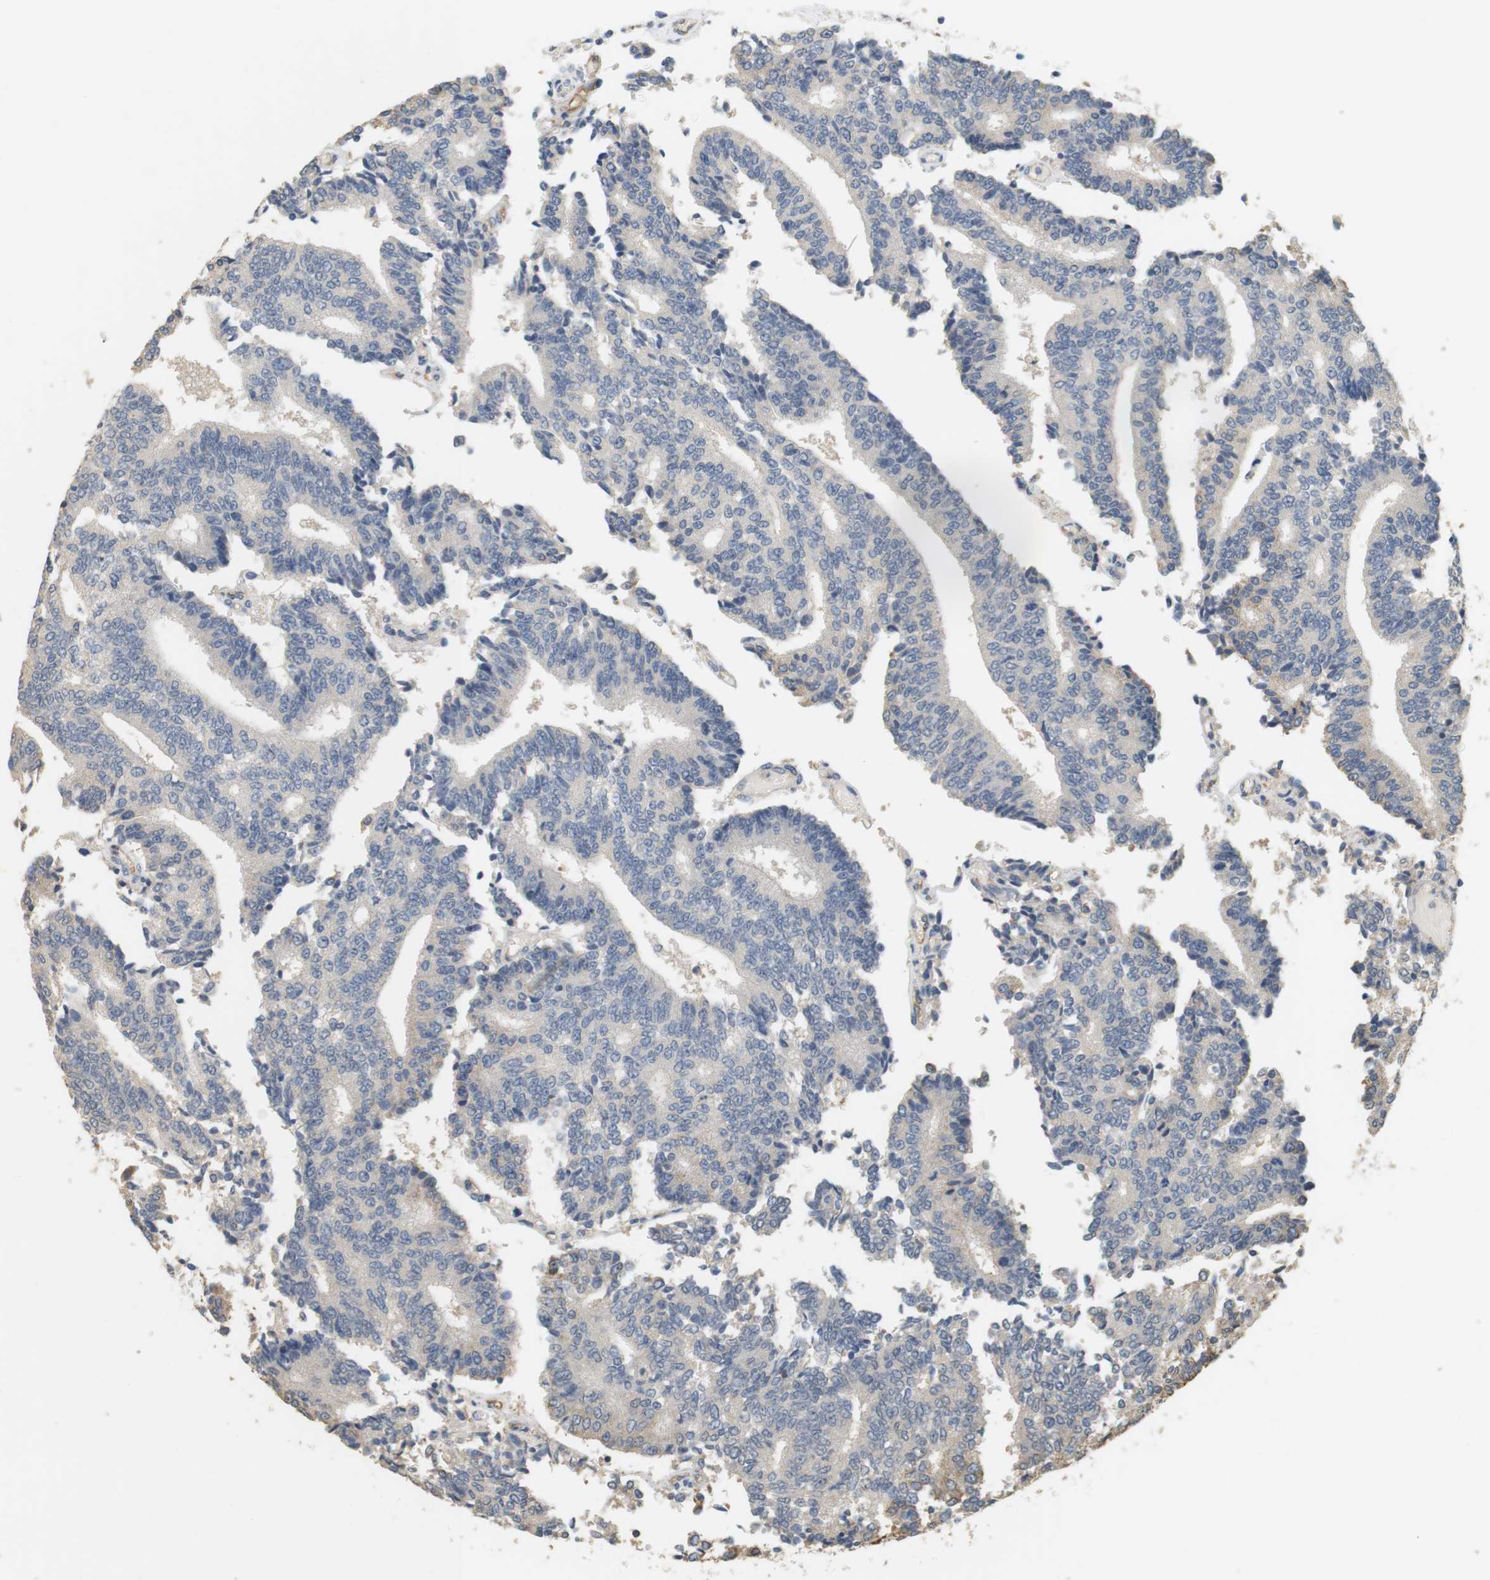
{"staining": {"intensity": "weak", "quantity": "<25%", "location": "cytoplasmic/membranous"}, "tissue": "prostate cancer", "cell_type": "Tumor cells", "image_type": "cancer", "snomed": [{"axis": "morphology", "description": "Normal tissue, NOS"}, {"axis": "morphology", "description": "Adenocarcinoma, High grade"}, {"axis": "topography", "description": "Prostate"}, {"axis": "topography", "description": "Seminal veicle"}], "caption": "Tumor cells are negative for protein expression in human prostate cancer.", "gene": "OSR1", "patient": {"sex": "male", "age": 55}}